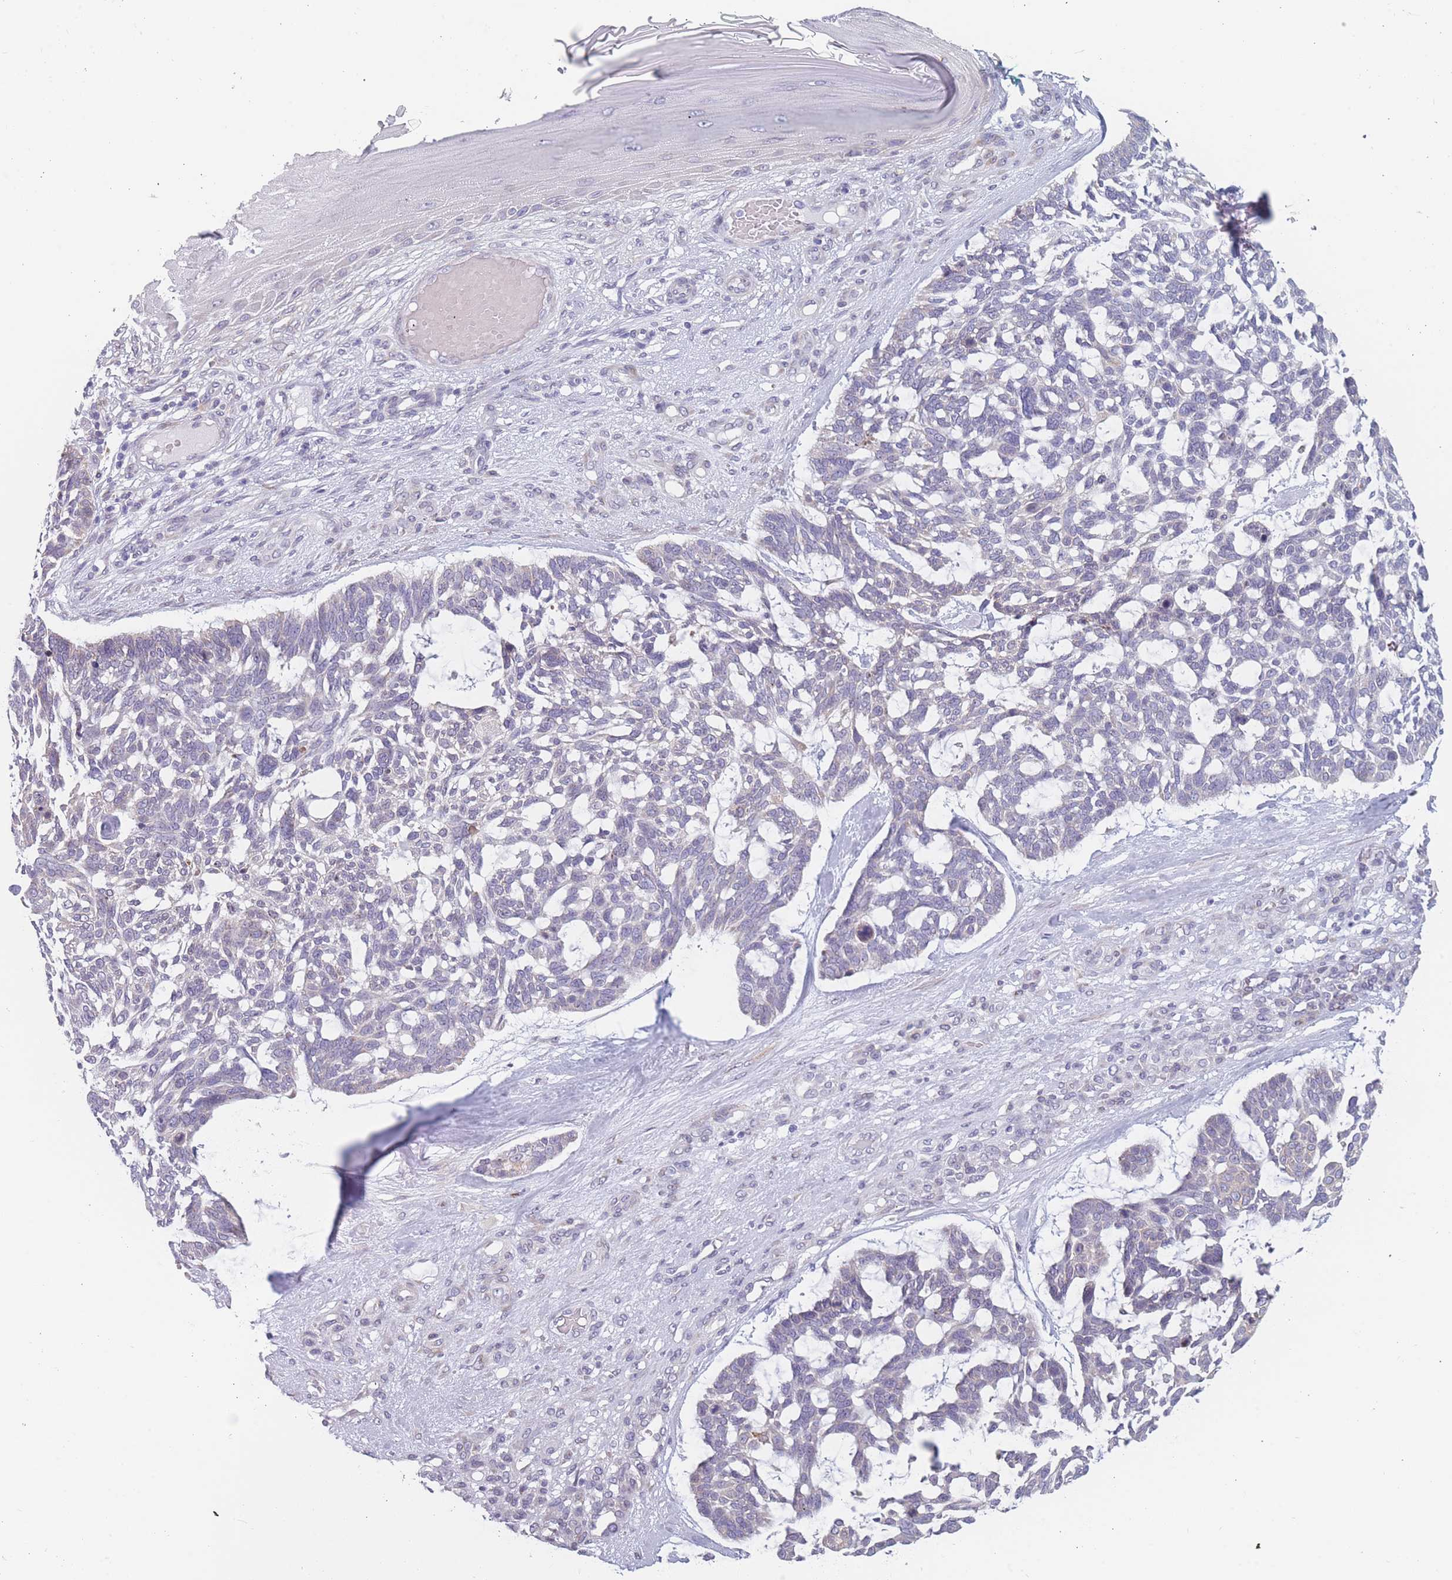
{"staining": {"intensity": "negative", "quantity": "none", "location": "none"}, "tissue": "skin cancer", "cell_type": "Tumor cells", "image_type": "cancer", "snomed": [{"axis": "morphology", "description": "Basal cell carcinoma"}, {"axis": "topography", "description": "Skin"}], "caption": "A micrograph of basal cell carcinoma (skin) stained for a protein reveals no brown staining in tumor cells.", "gene": "TMED10", "patient": {"sex": "male", "age": 88}}